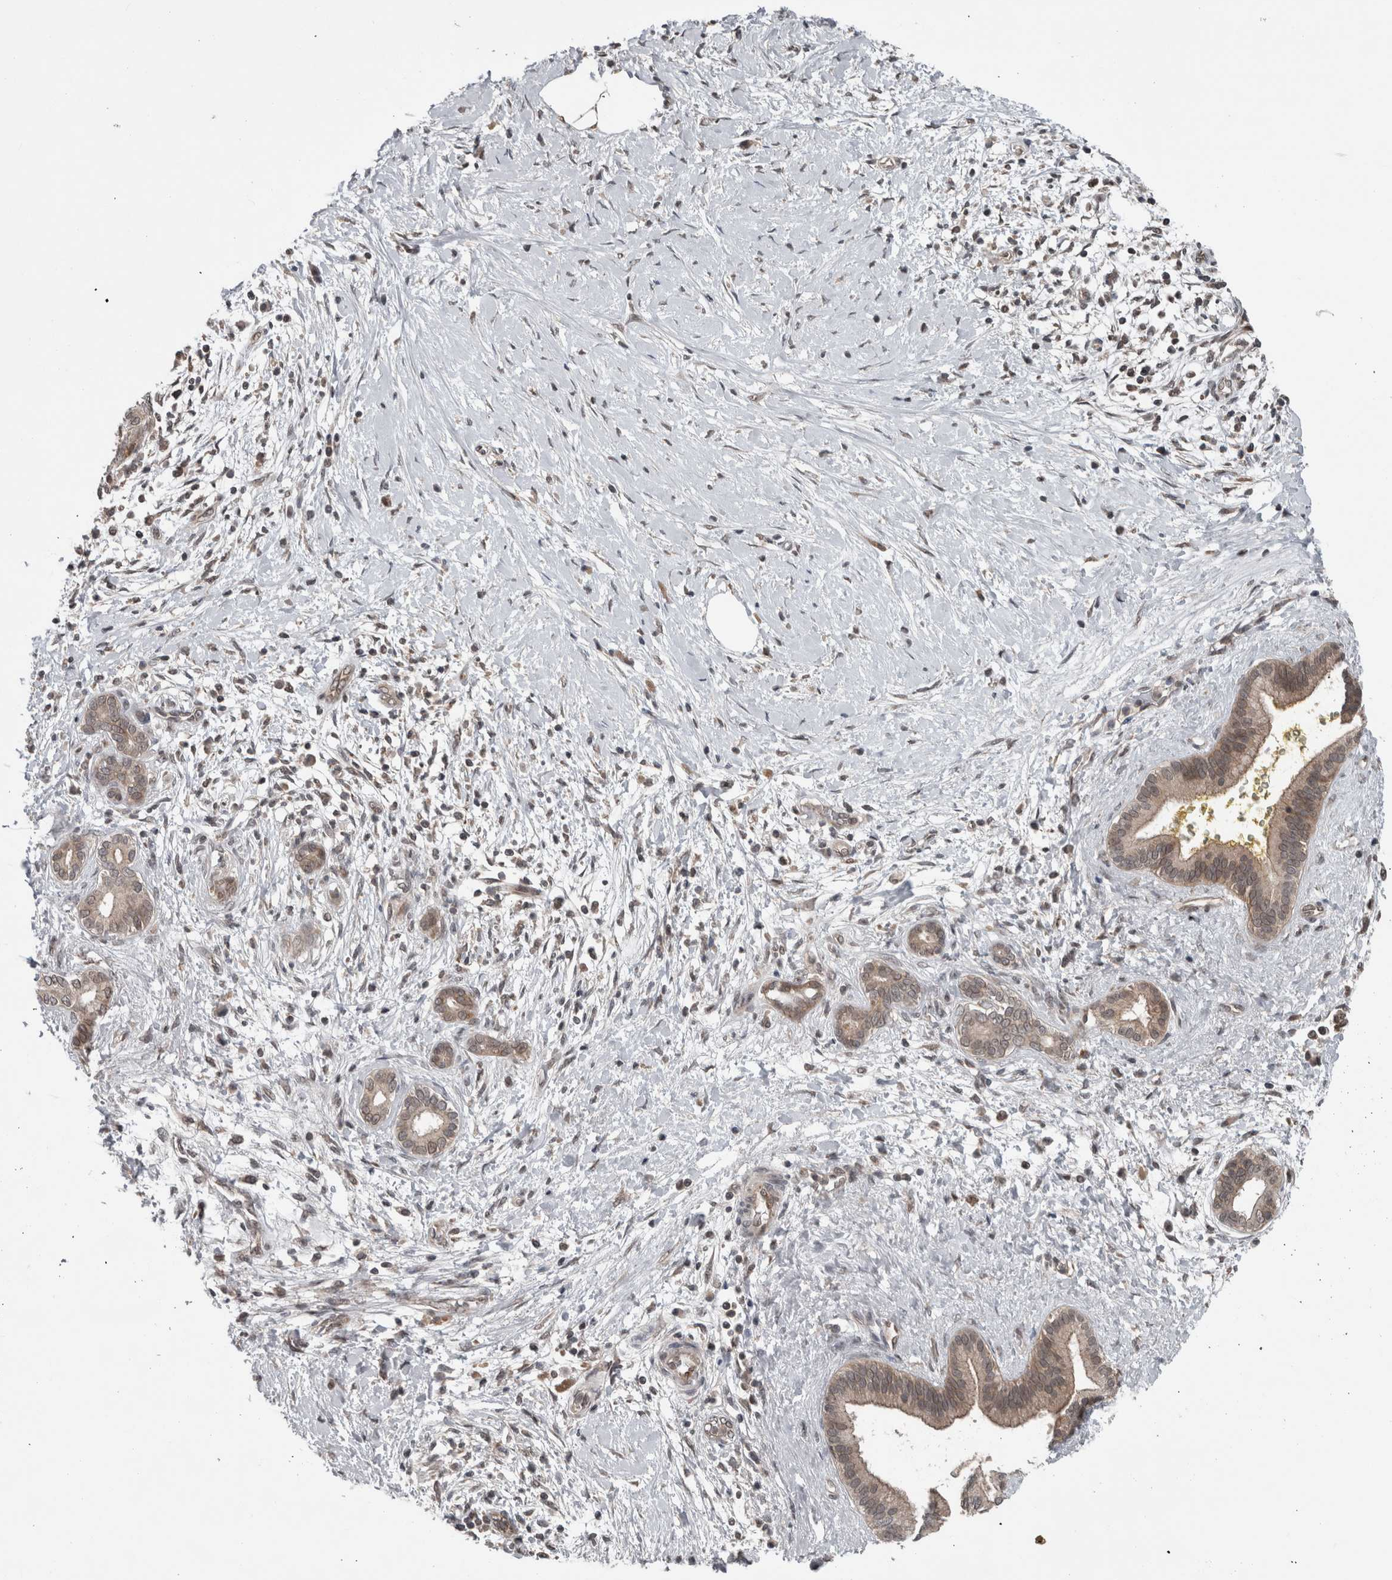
{"staining": {"intensity": "weak", "quantity": ">75%", "location": "cytoplasmic/membranous"}, "tissue": "pancreatic cancer", "cell_type": "Tumor cells", "image_type": "cancer", "snomed": [{"axis": "morphology", "description": "Adenocarcinoma, NOS"}, {"axis": "topography", "description": "Pancreas"}], "caption": "High-power microscopy captured an immunohistochemistry (IHC) histopathology image of pancreatic adenocarcinoma, revealing weak cytoplasmic/membranous positivity in approximately >75% of tumor cells. (DAB IHC, brown staining for protein, blue staining for nuclei).", "gene": "ENY2", "patient": {"sex": "male", "age": 58}}